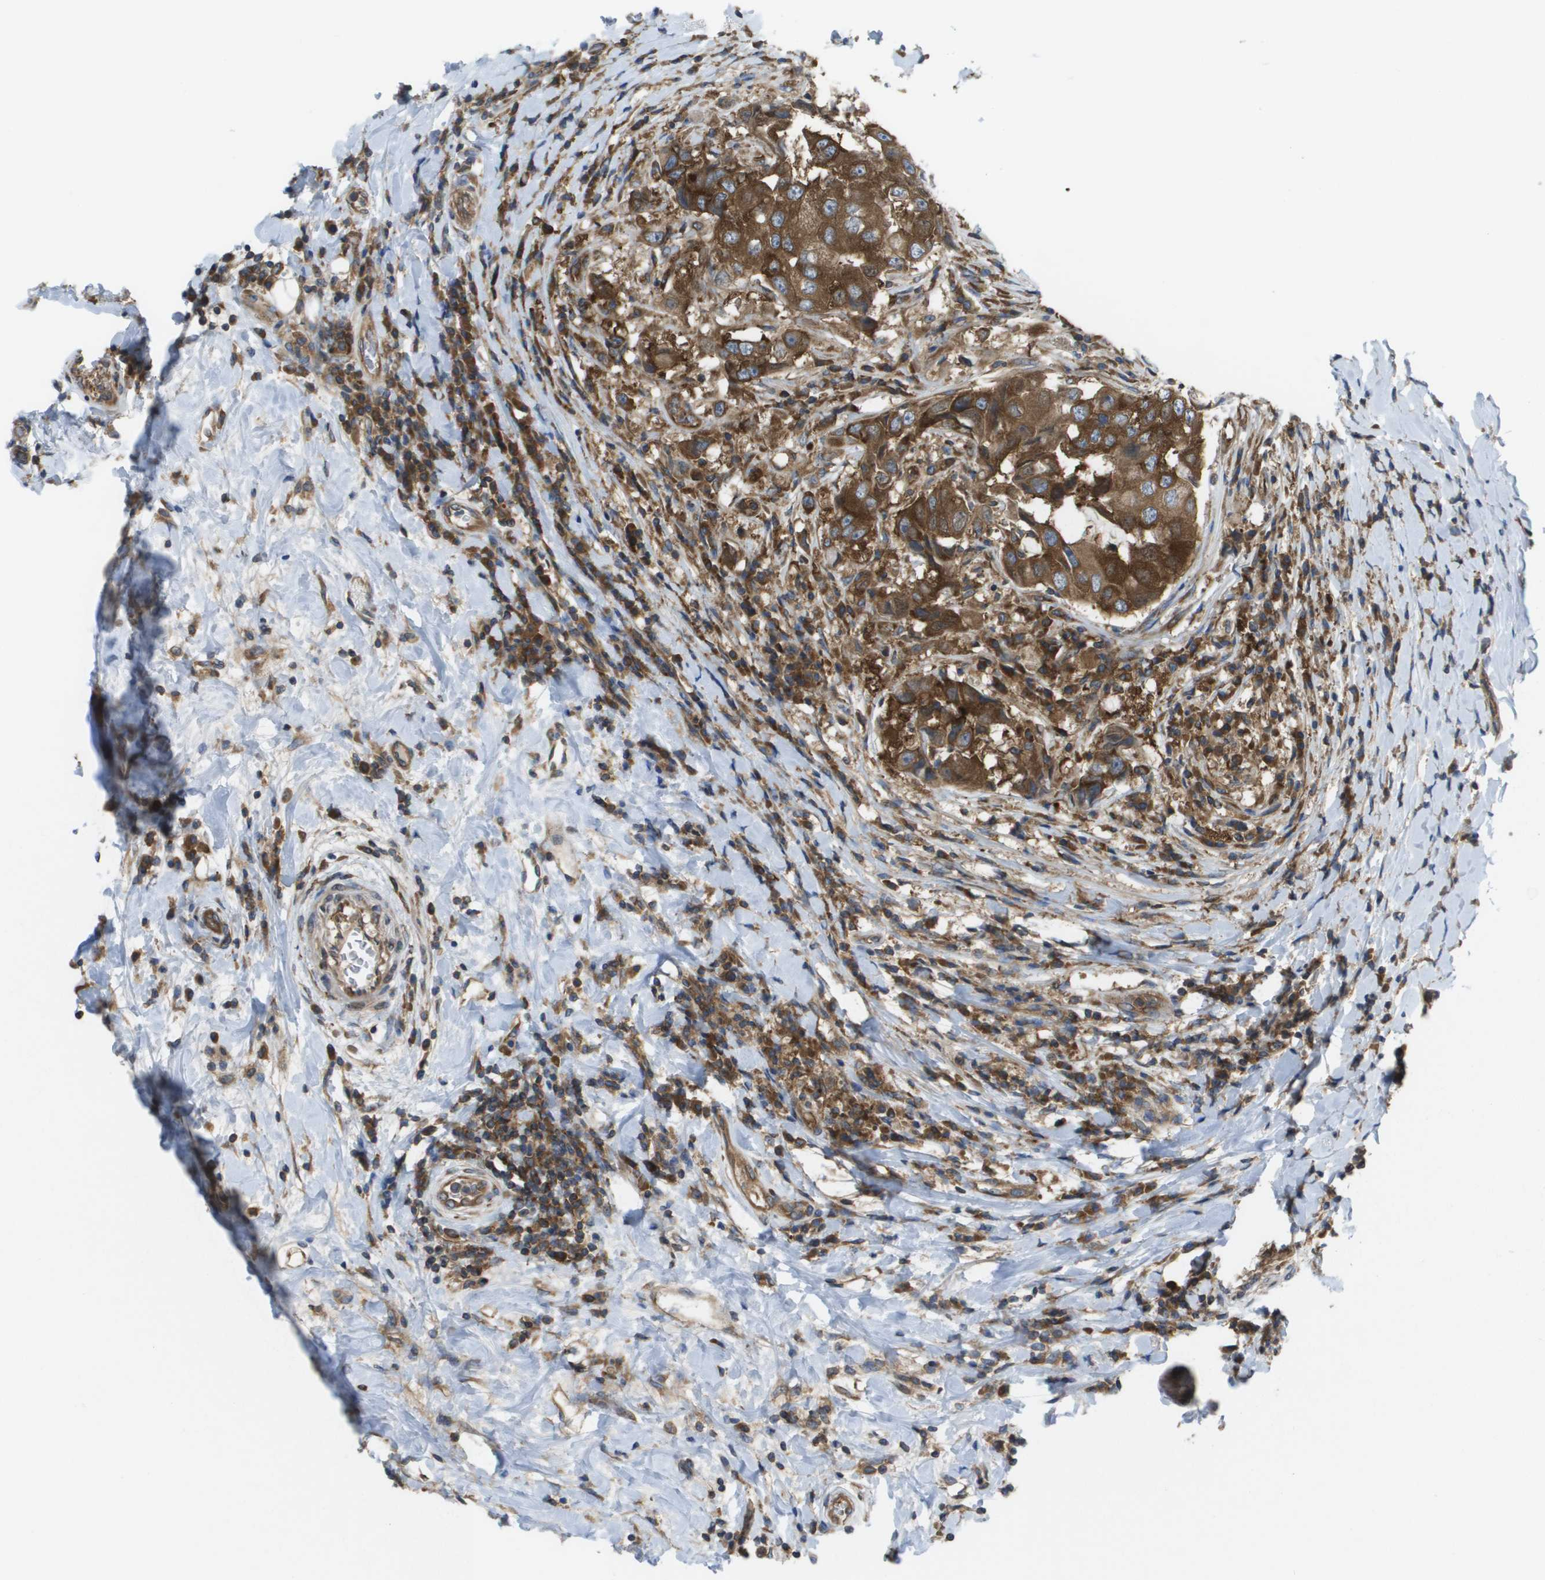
{"staining": {"intensity": "strong", "quantity": ">75%", "location": "cytoplasmic/membranous"}, "tissue": "breast cancer", "cell_type": "Tumor cells", "image_type": "cancer", "snomed": [{"axis": "morphology", "description": "Duct carcinoma"}, {"axis": "topography", "description": "Breast"}], "caption": "Breast intraductal carcinoma tissue displays strong cytoplasmic/membranous expression in about >75% of tumor cells (IHC, brightfield microscopy, high magnification).", "gene": "EIF4G2", "patient": {"sex": "female", "age": 27}}